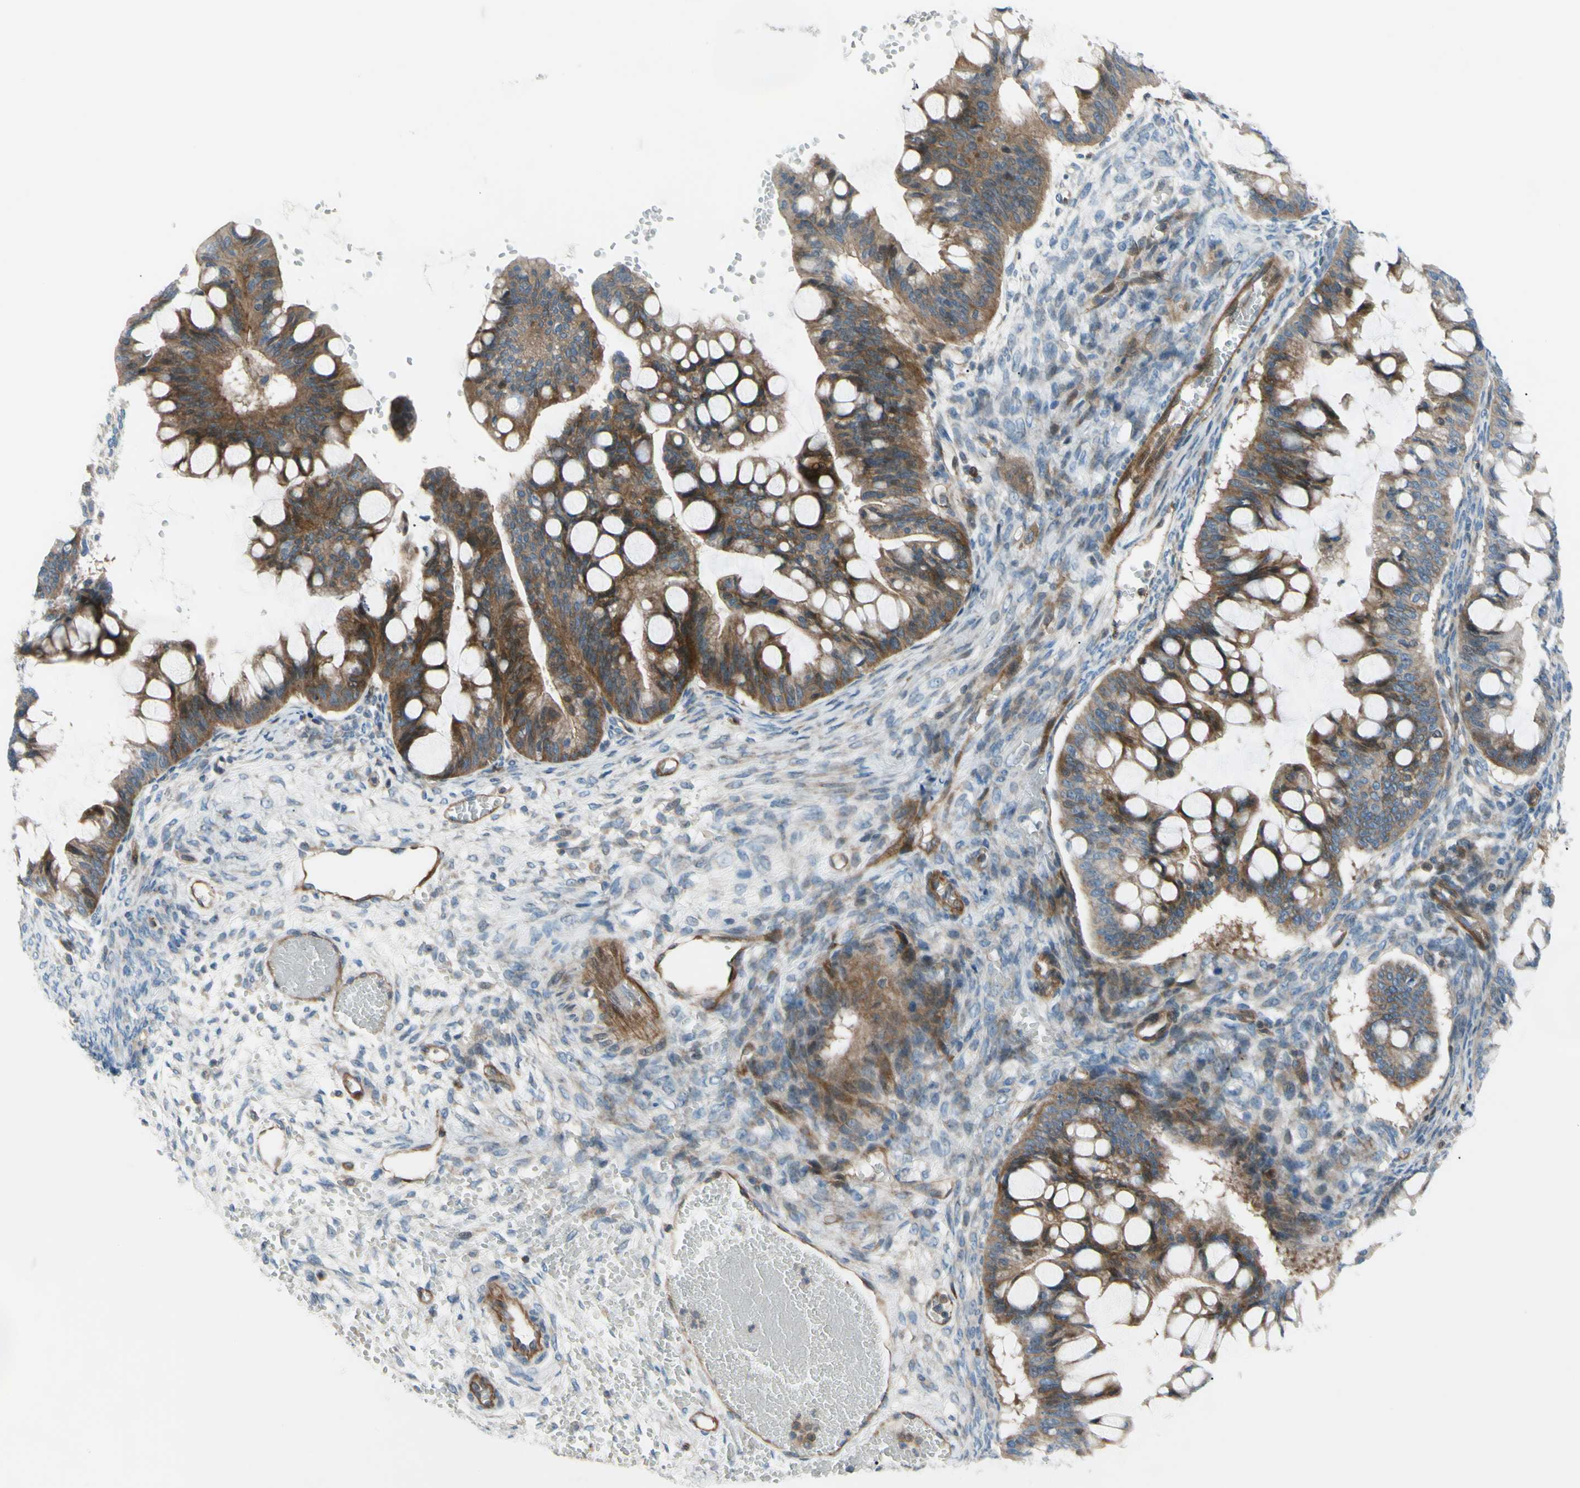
{"staining": {"intensity": "strong", "quantity": ">75%", "location": "cytoplasmic/membranous"}, "tissue": "ovarian cancer", "cell_type": "Tumor cells", "image_type": "cancer", "snomed": [{"axis": "morphology", "description": "Cystadenocarcinoma, mucinous, NOS"}, {"axis": "topography", "description": "Ovary"}], "caption": "About >75% of tumor cells in human ovarian cancer display strong cytoplasmic/membranous protein expression as visualized by brown immunohistochemical staining.", "gene": "PAK2", "patient": {"sex": "female", "age": 73}}